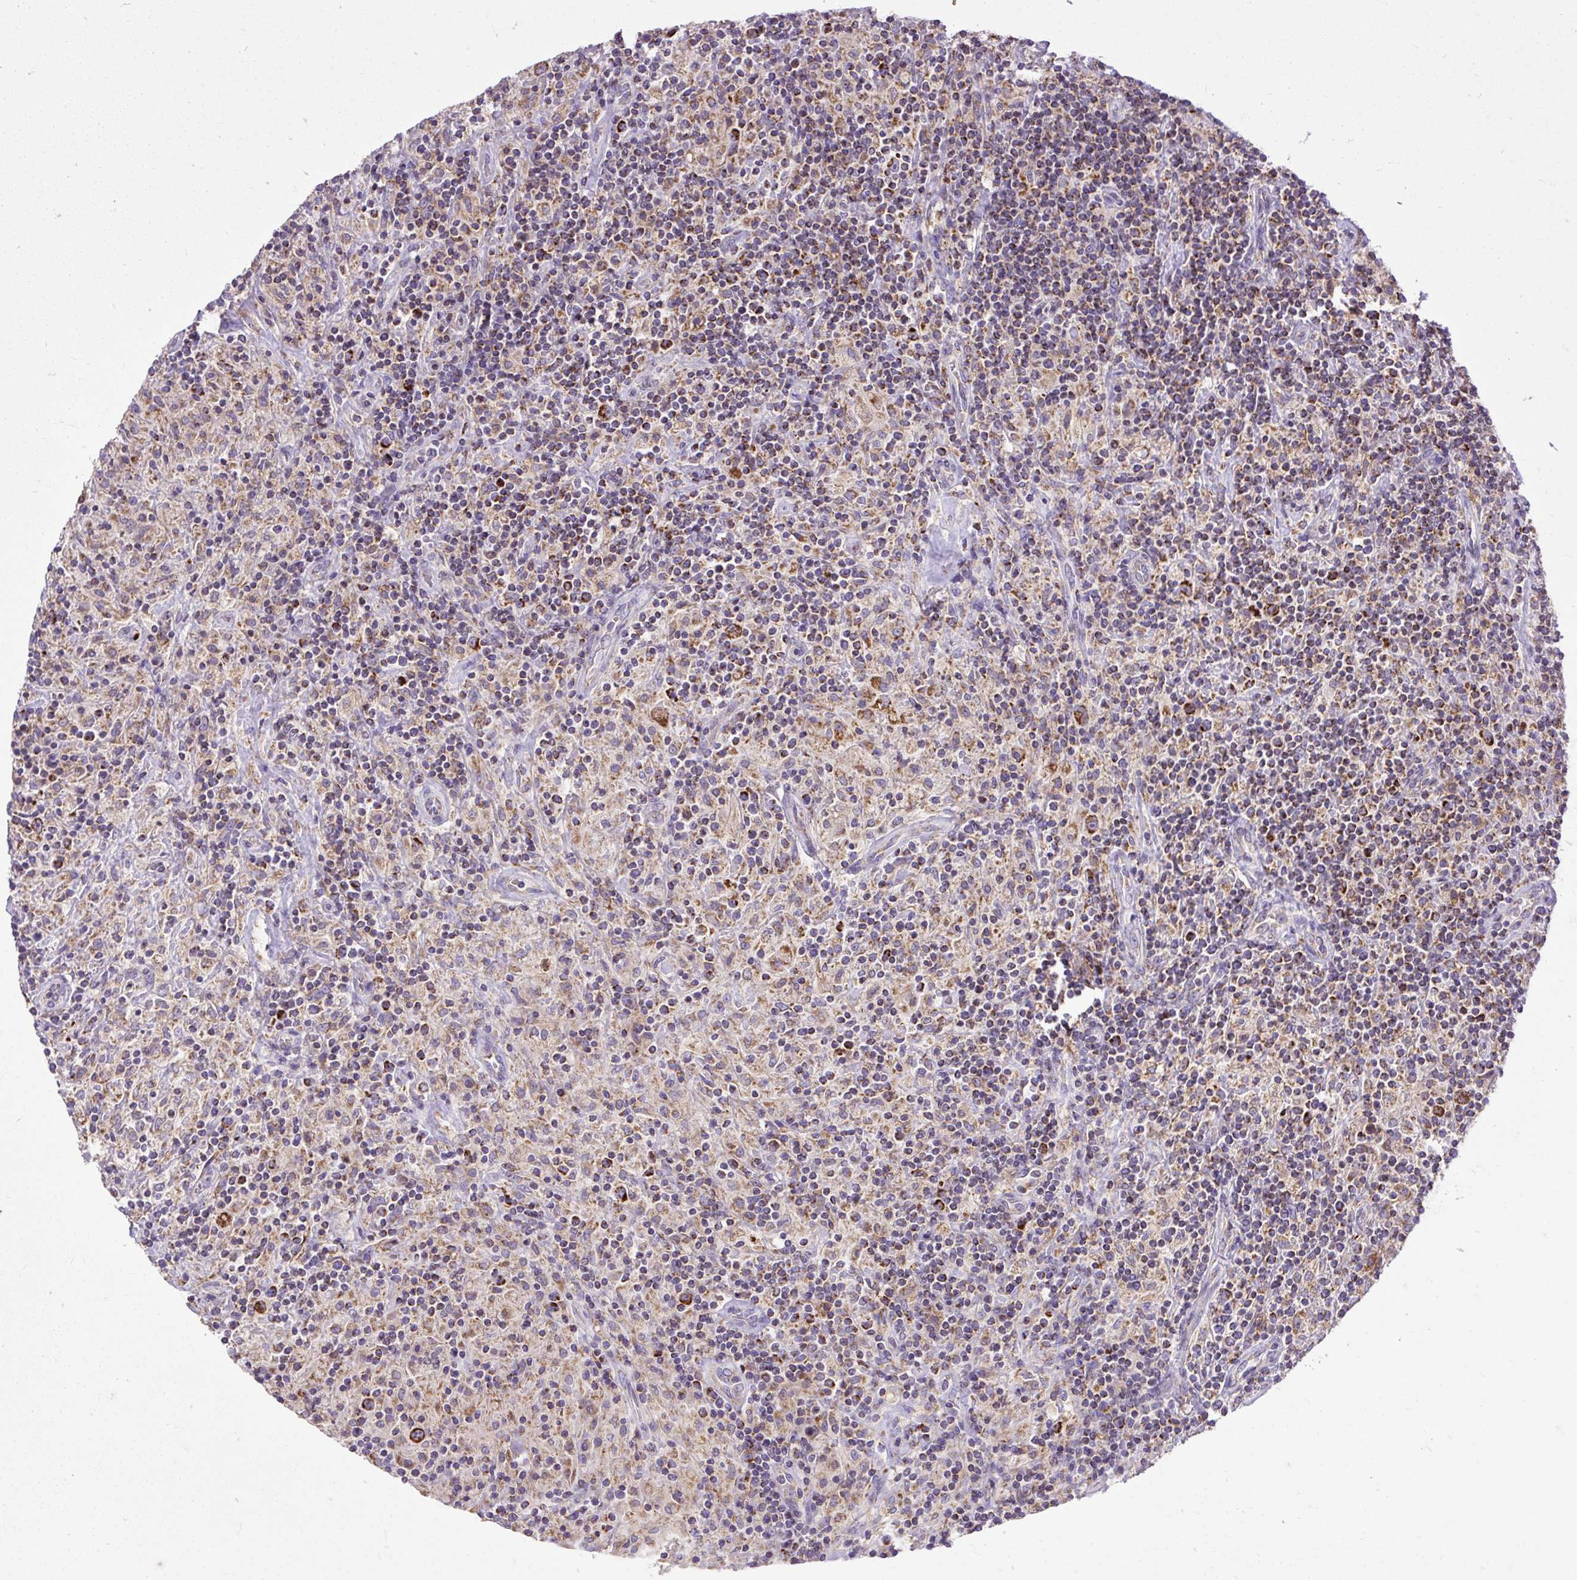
{"staining": {"intensity": "moderate", "quantity": ">75%", "location": "cytoplasmic/membranous"}, "tissue": "lymphoma", "cell_type": "Tumor cells", "image_type": "cancer", "snomed": [{"axis": "morphology", "description": "Hodgkin's disease, NOS"}, {"axis": "topography", "description": "Lymph node"}], "caption": "Hodgkin's disease stained with IHC demonstrates moderate cytoplasmic/membranous staining in about >75% of tumor cells. (IHC, brightfield microscopy, high magnification).", "gene": "TOMM40", "patient": {"sex": "male", "age": 70}}